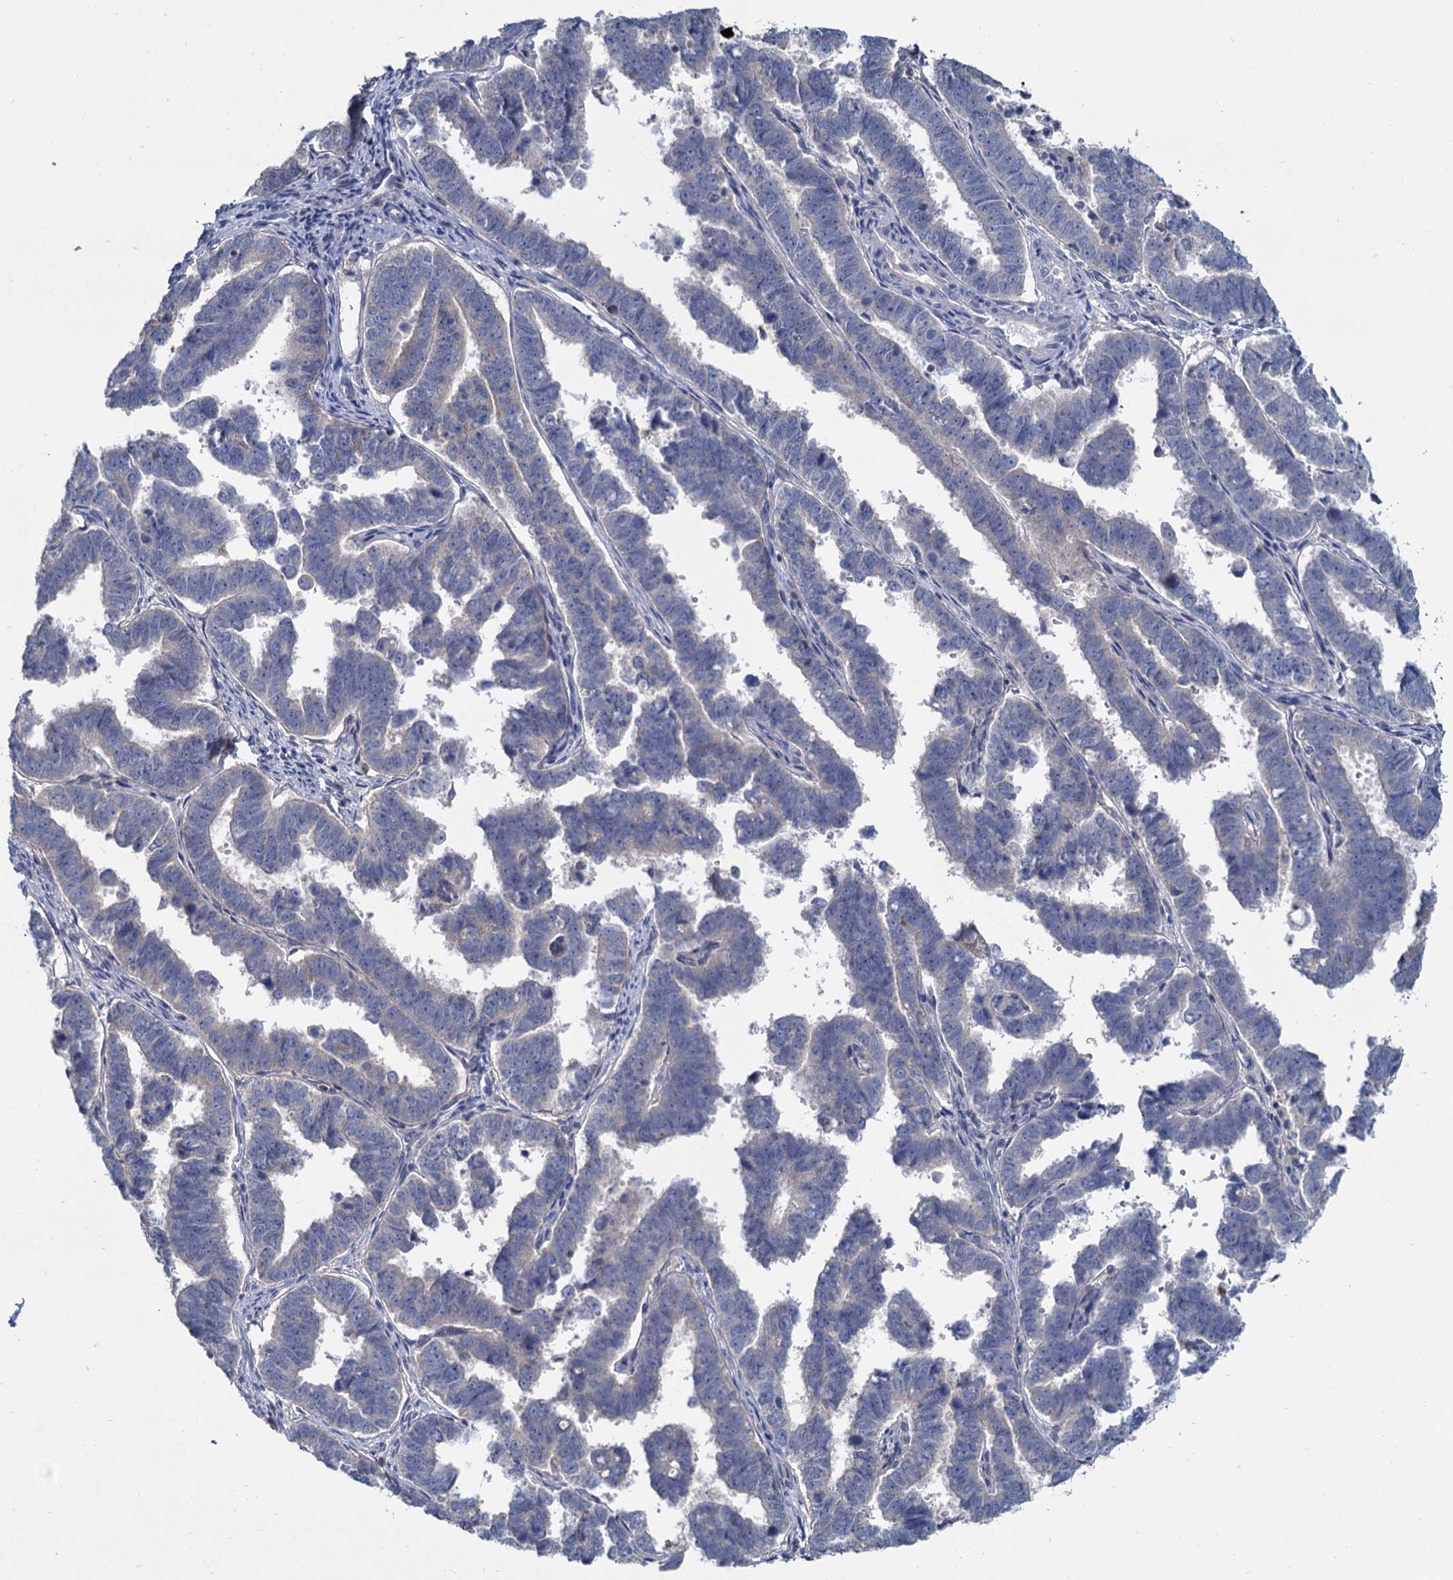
{"staining": {"intensity": "negative", "quantity": "none", "location": "none"}, "tissue": "endometrial cancer", "cell_type": "Tumor cells", "image_type": "cancer", "snomed": [{"axis": "morphology", "description": "Adenocarcinoma, NOS"}, {"axis": "topography", "description": "Endometrium"}], "caption": "The immunohistochemistry (IHC) micrograph has no significant expression in tumor cells of endometrial adenocarcinoma tissue.", "gene": "ACSM3", "patient": {"sex": "female", "age": 75}}